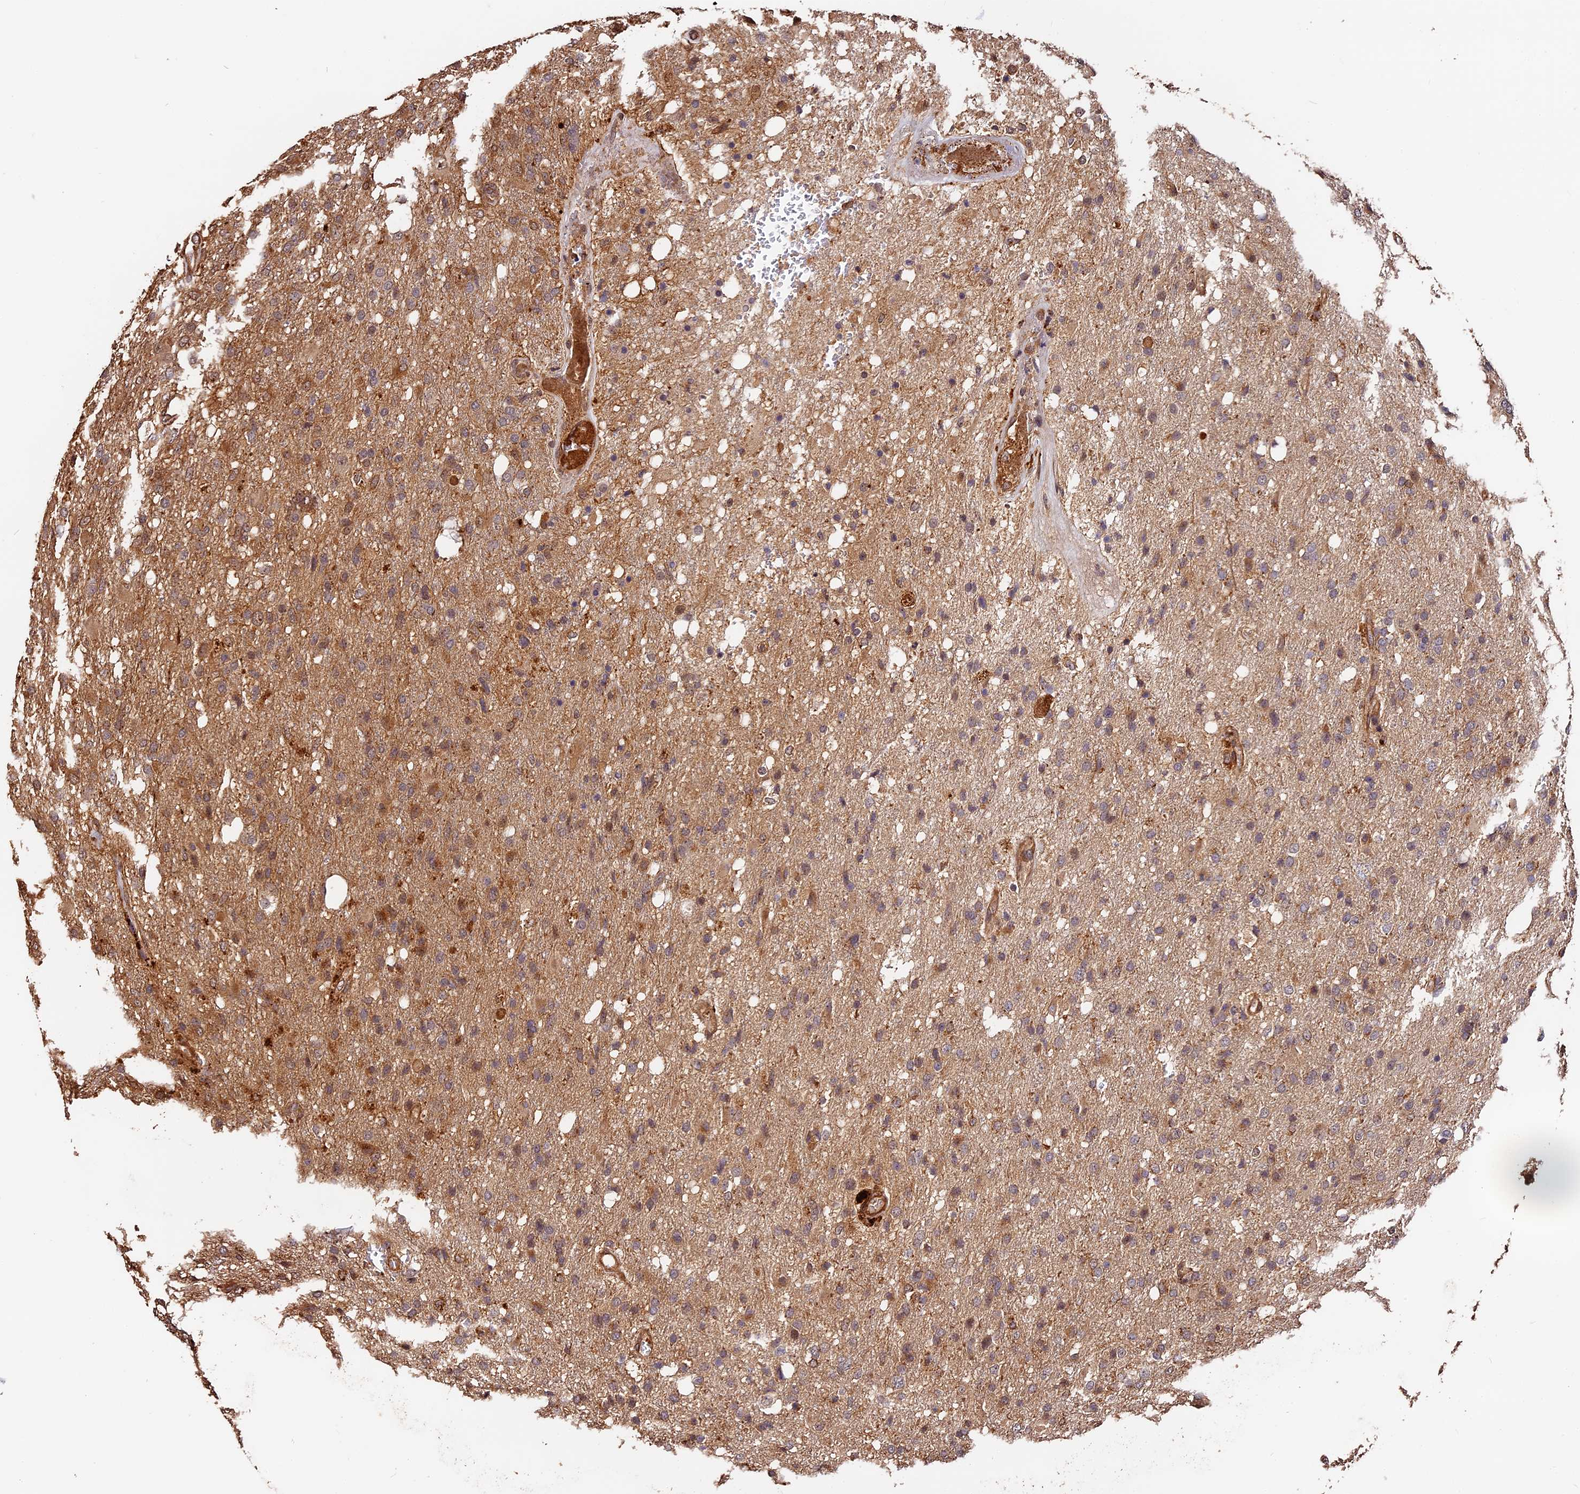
{"staining": {"intensity": "moderate", "quantity": "25%-75%", "location": "cytoplasmic/membranous"}, "tissue": "glioma", "cell_type": "Tumor cells", "image_type": "cancer", "snomed": [{"axis": "morphology", "description": "Glioma, malignant, High grade"}, {"axis": "topography", "description": "Brain"}], "caption": "IHC image of high-grade glioma (malignant) stained for a protein (brown), which shows medium levels of moderate cytoplasmic/membranous positivity in approximately 25%-75% of tumor cells.", "gene": "MMP15", "patient": {"sex": "female", "age": 74}}